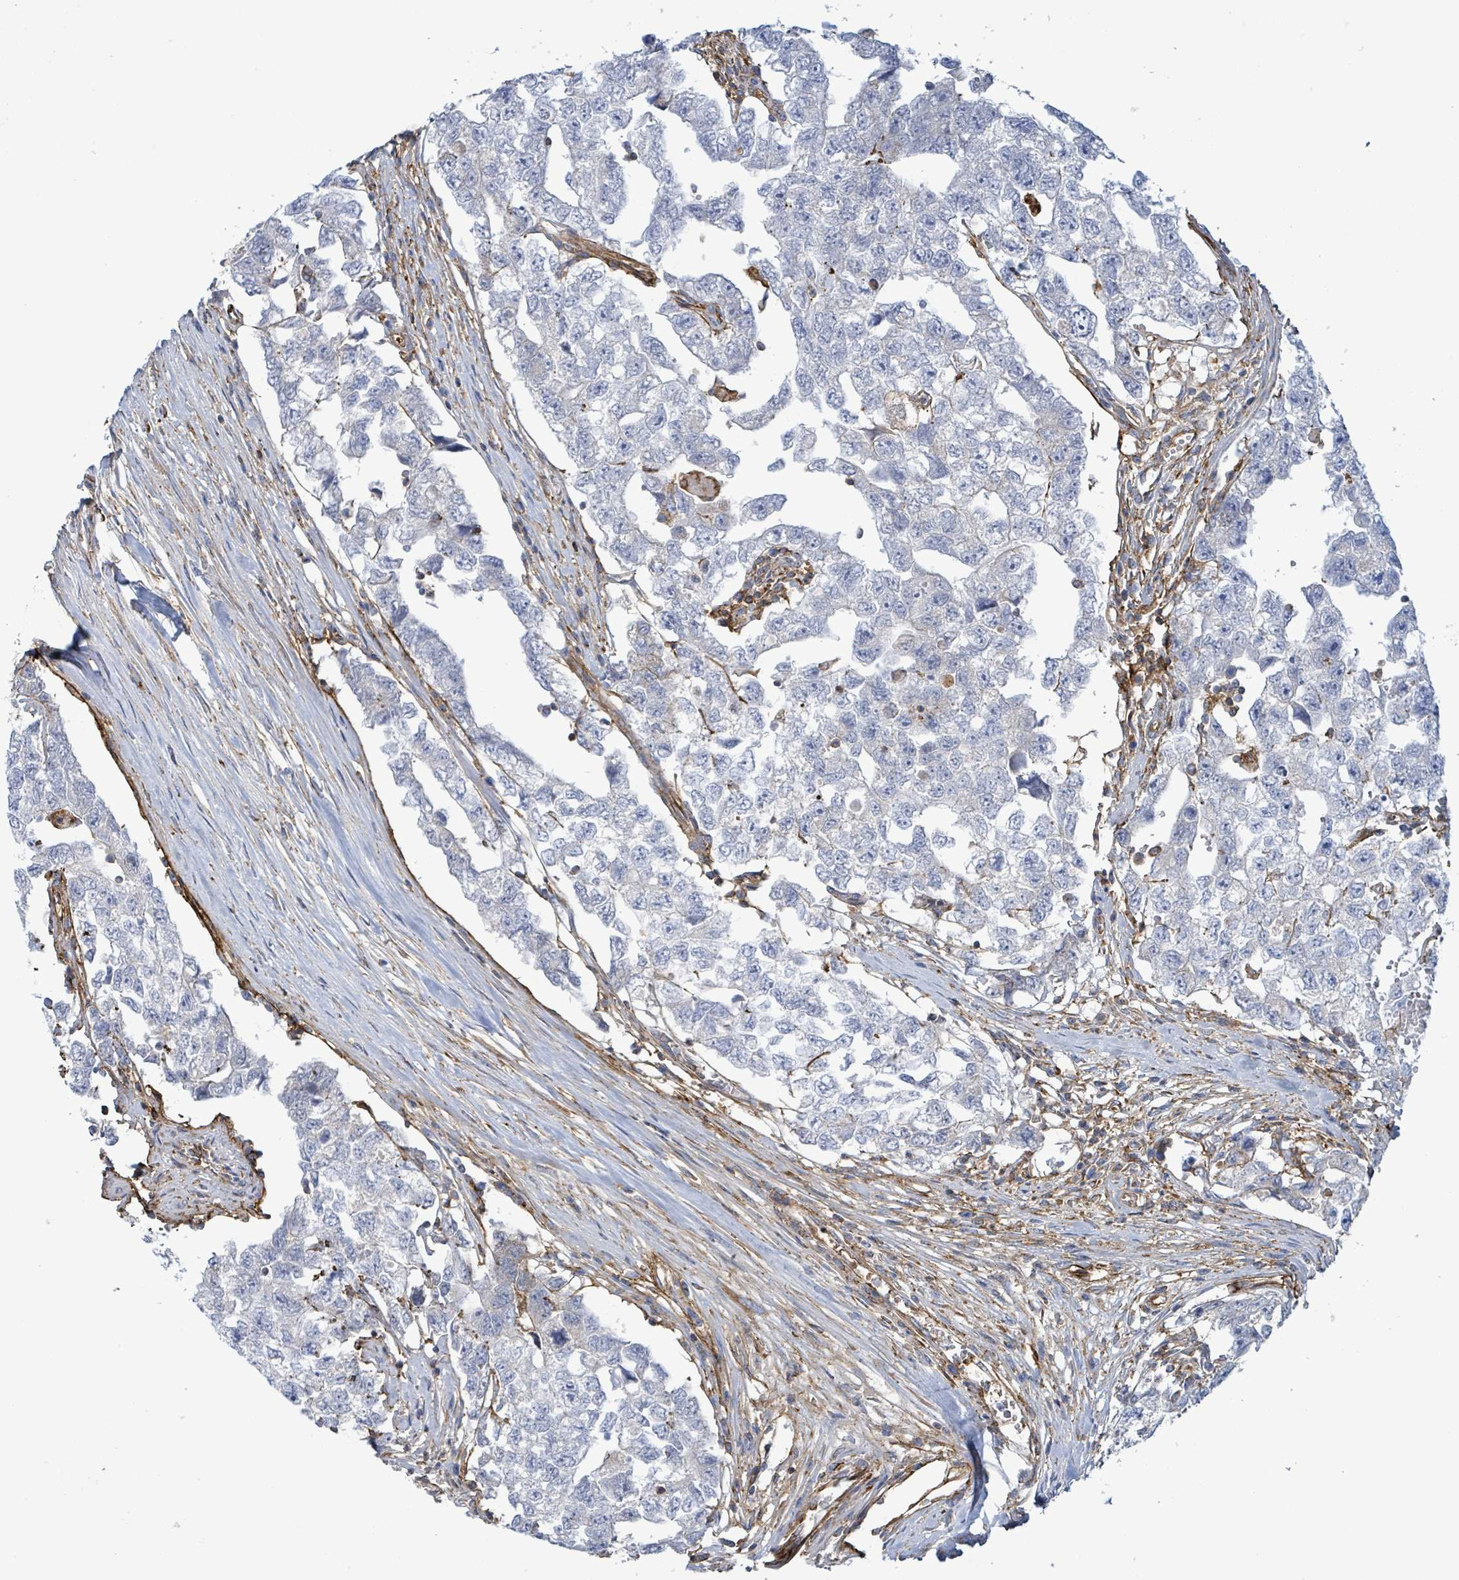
{"staining": {"intensity": "negative", "quantity": "none", "location": "none"}, "tissue": "testis cancer", "cell_type": "Tumor cells", "image_type": "cancer", "snomed": [{"axis": "morphology", "description": "Carcinoma, Embryonal, NOS"}, {"axis": "topography", "description": "Testis"}], "caption": "Testis embryonal carcinoma stained for a protein using IHC reveals no staining tumor cells.", "gene": "EGFL7", "patient": {"sex": "male", "age": 22}}